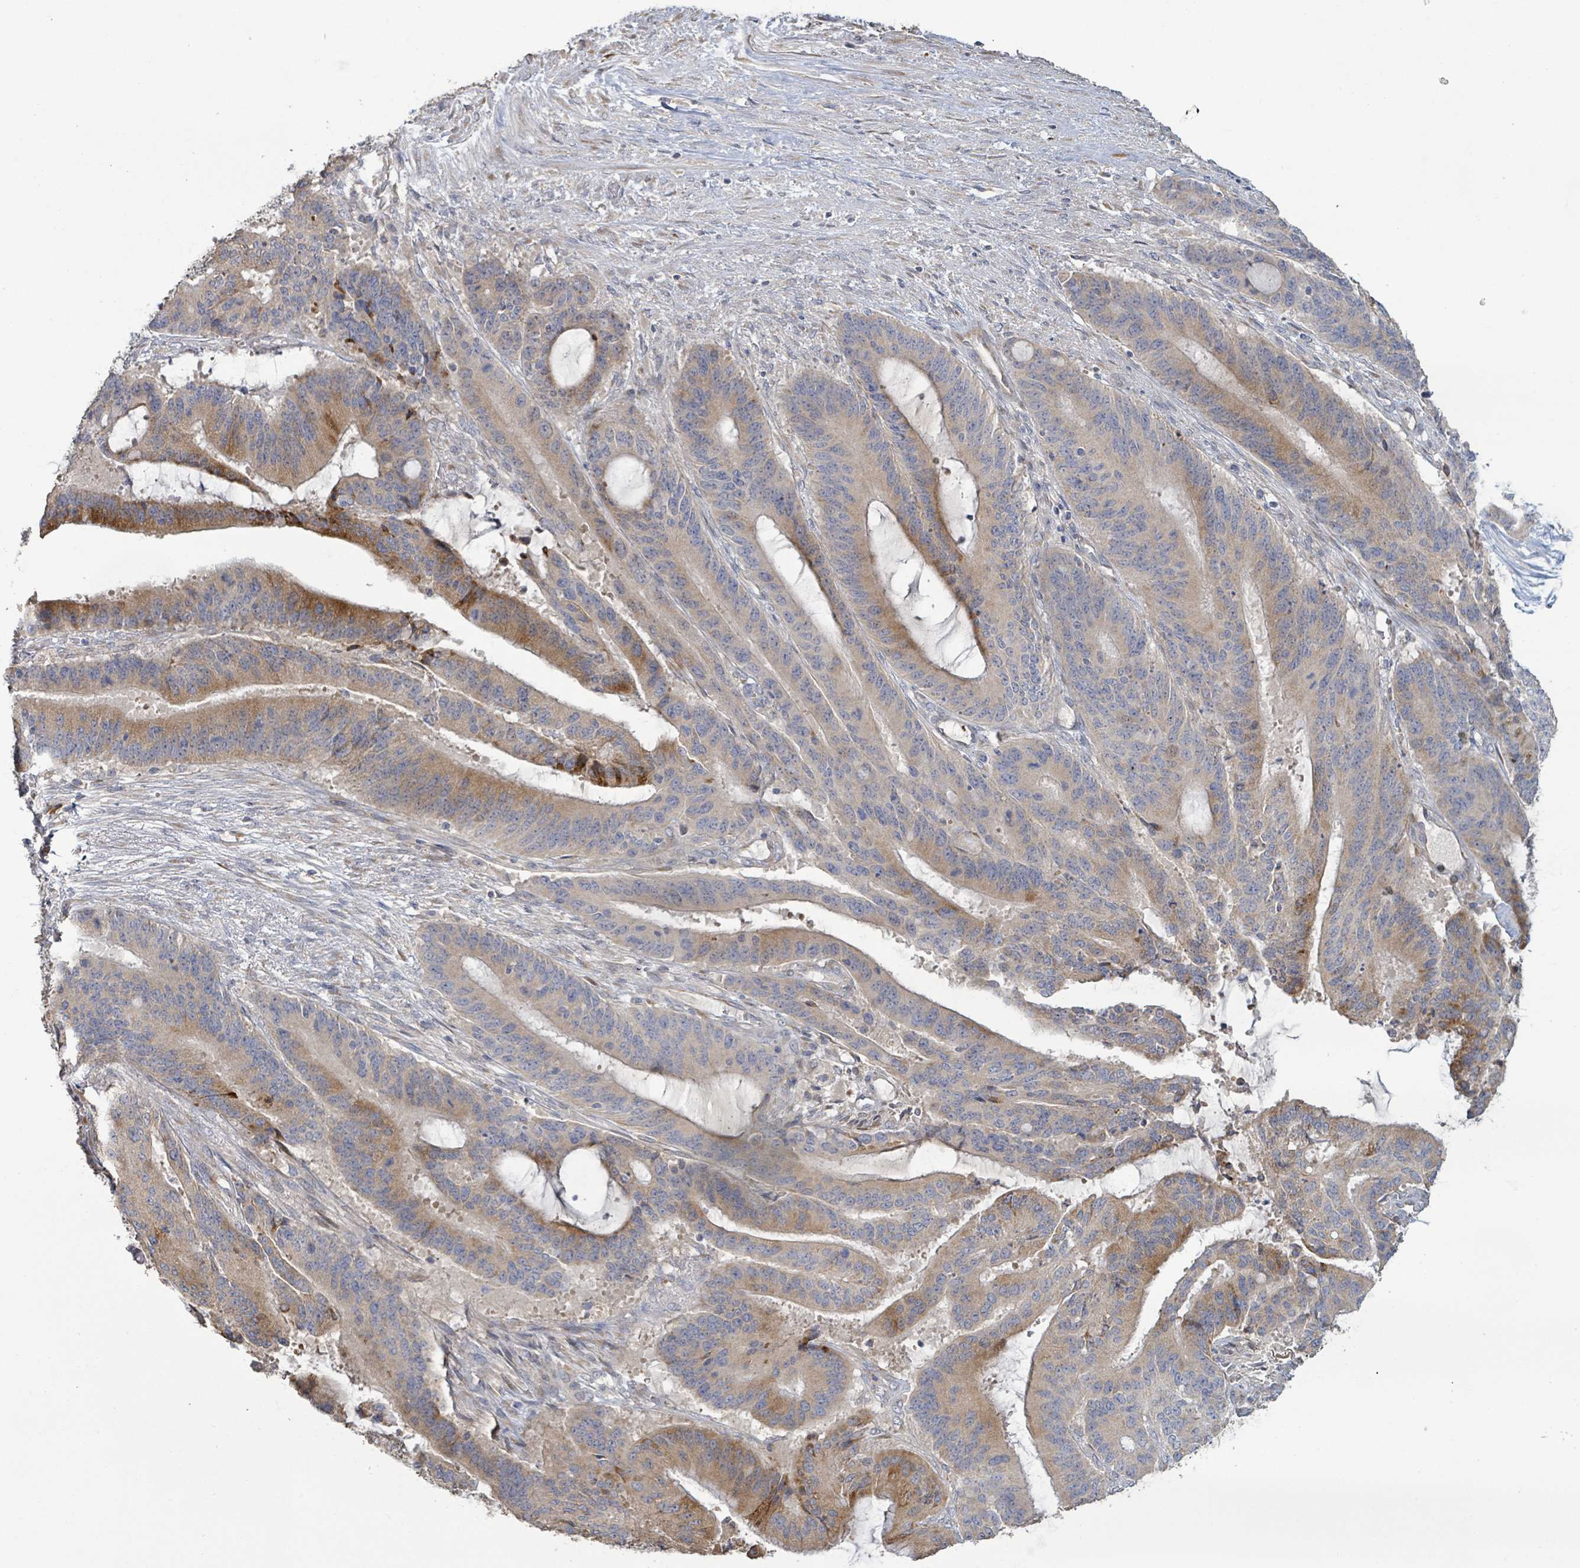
{"staining": {"intensity": "moderate", "quantity": "25%-75%", "location": "cytoplasmic/membranous"}, "tissue": "liver cancer", "cell_type": "Tumor cells", "image_type": "cancer", "snomed": [{"axis": "morphology", "description": "Normal tissue, NOS"}, {"axis": "morphology", "description": "Cholangiocarcinoma"}, {"axis": "topography", "description": "Liver"}, {"axis": "topography", "description": "Peripheral nerve tissue"}], "caption": "A brown stain shows moderate cytoplasmic/membranous staining of a protein in cholangiocarcinoma (liver) tumor cells.", "gene": "KCNS2", "patient": {"sex": "female", "age": 73}}